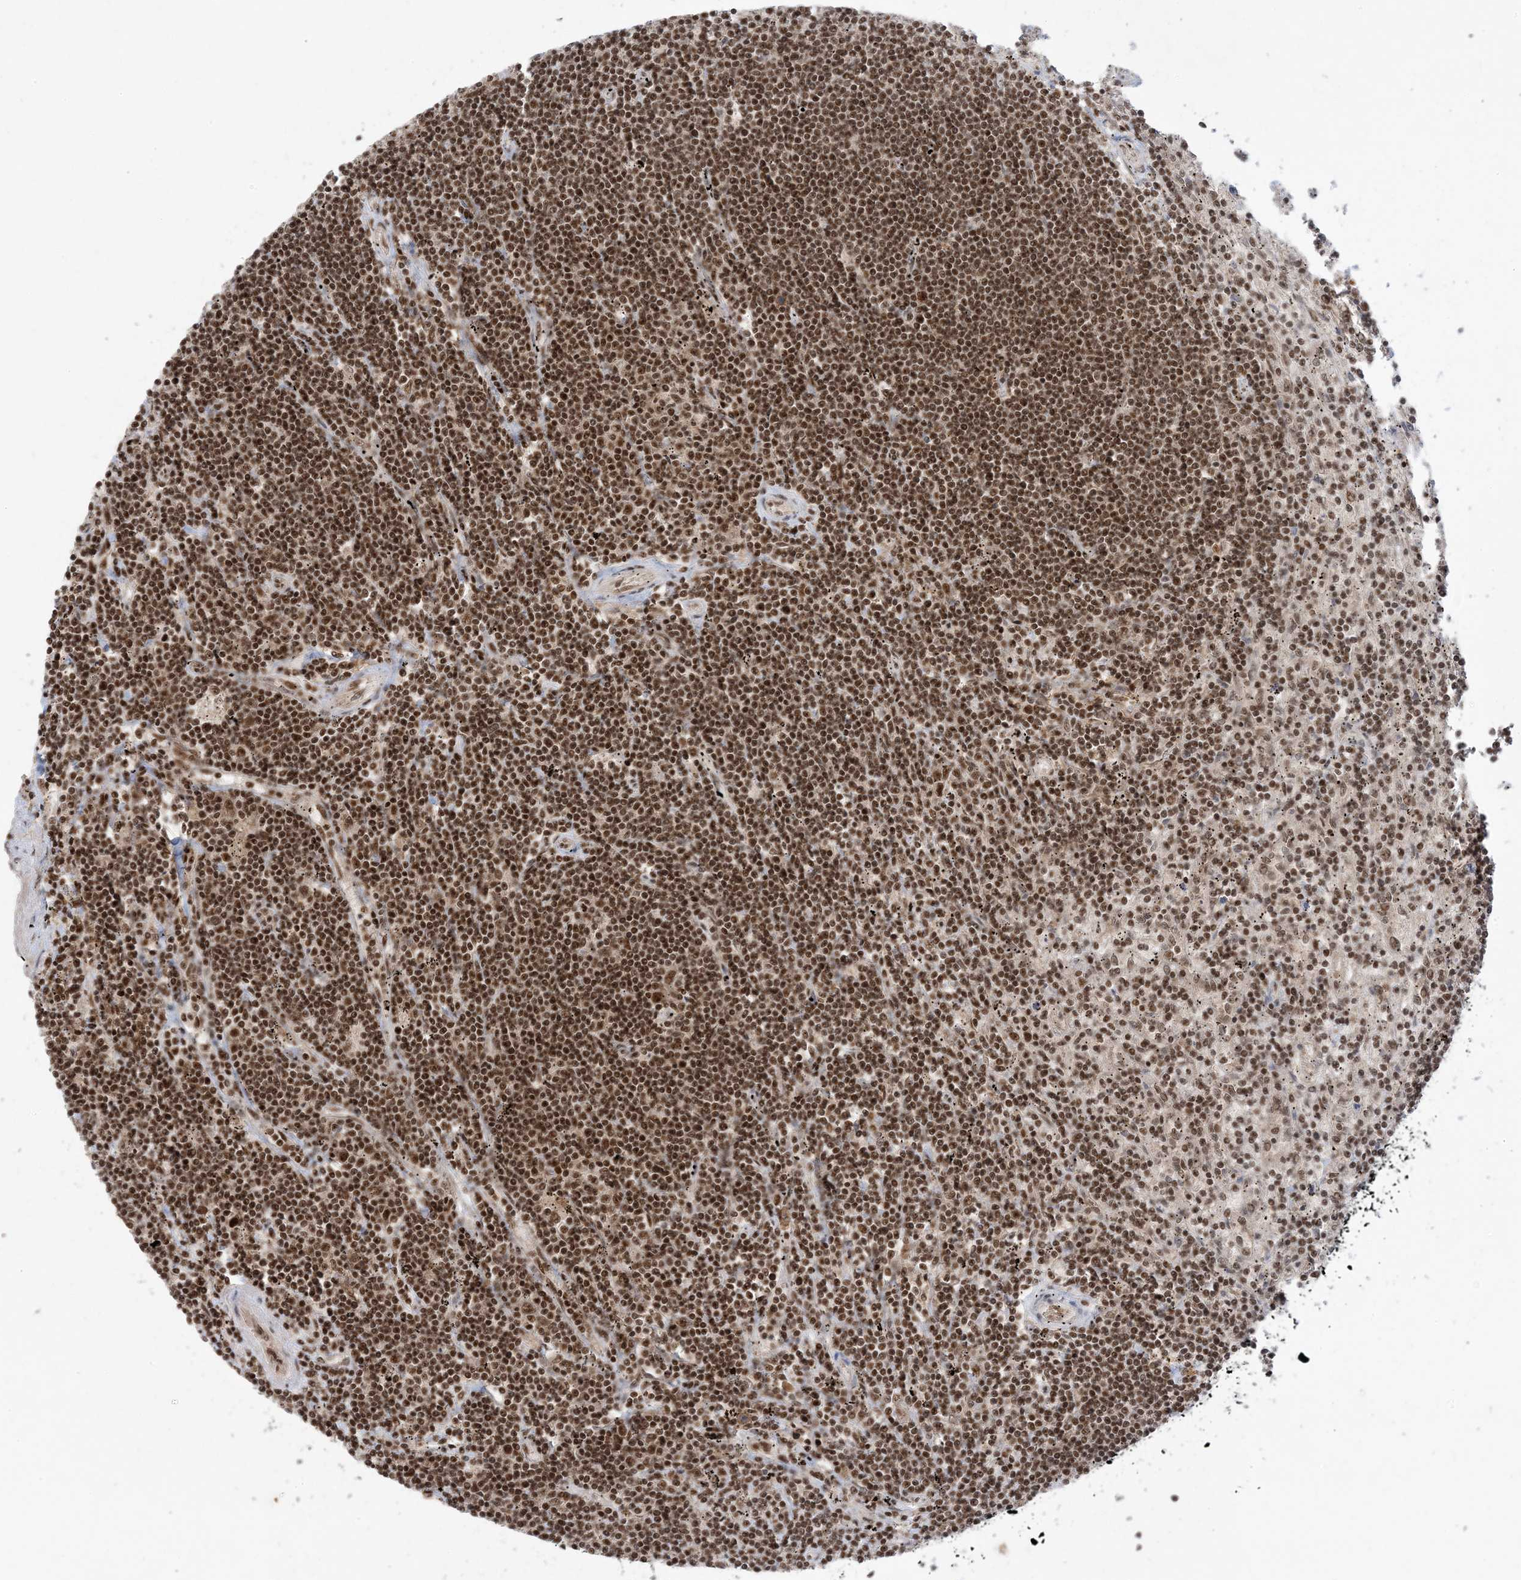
{"staining": {"intensity": "strong", "quantity": ">75%", "location": "nuclear"}, "tissue": "lymphoma", "cell_type": "Tumor cells", "image_type": "cancer", "snomed": [{"axis": "morphology", "description": "Malignant lymphoma, non-Hodgkin's type, Low grade"}, {"axis": "topography", "description": "Spleen"}], "caption": "This is an image of IHC staining of lymphoma, which shows strong positivity in the nuclear of tumor cells.", "gene": "PPIL2", "patient": {"sex": "male", "age": 76}}